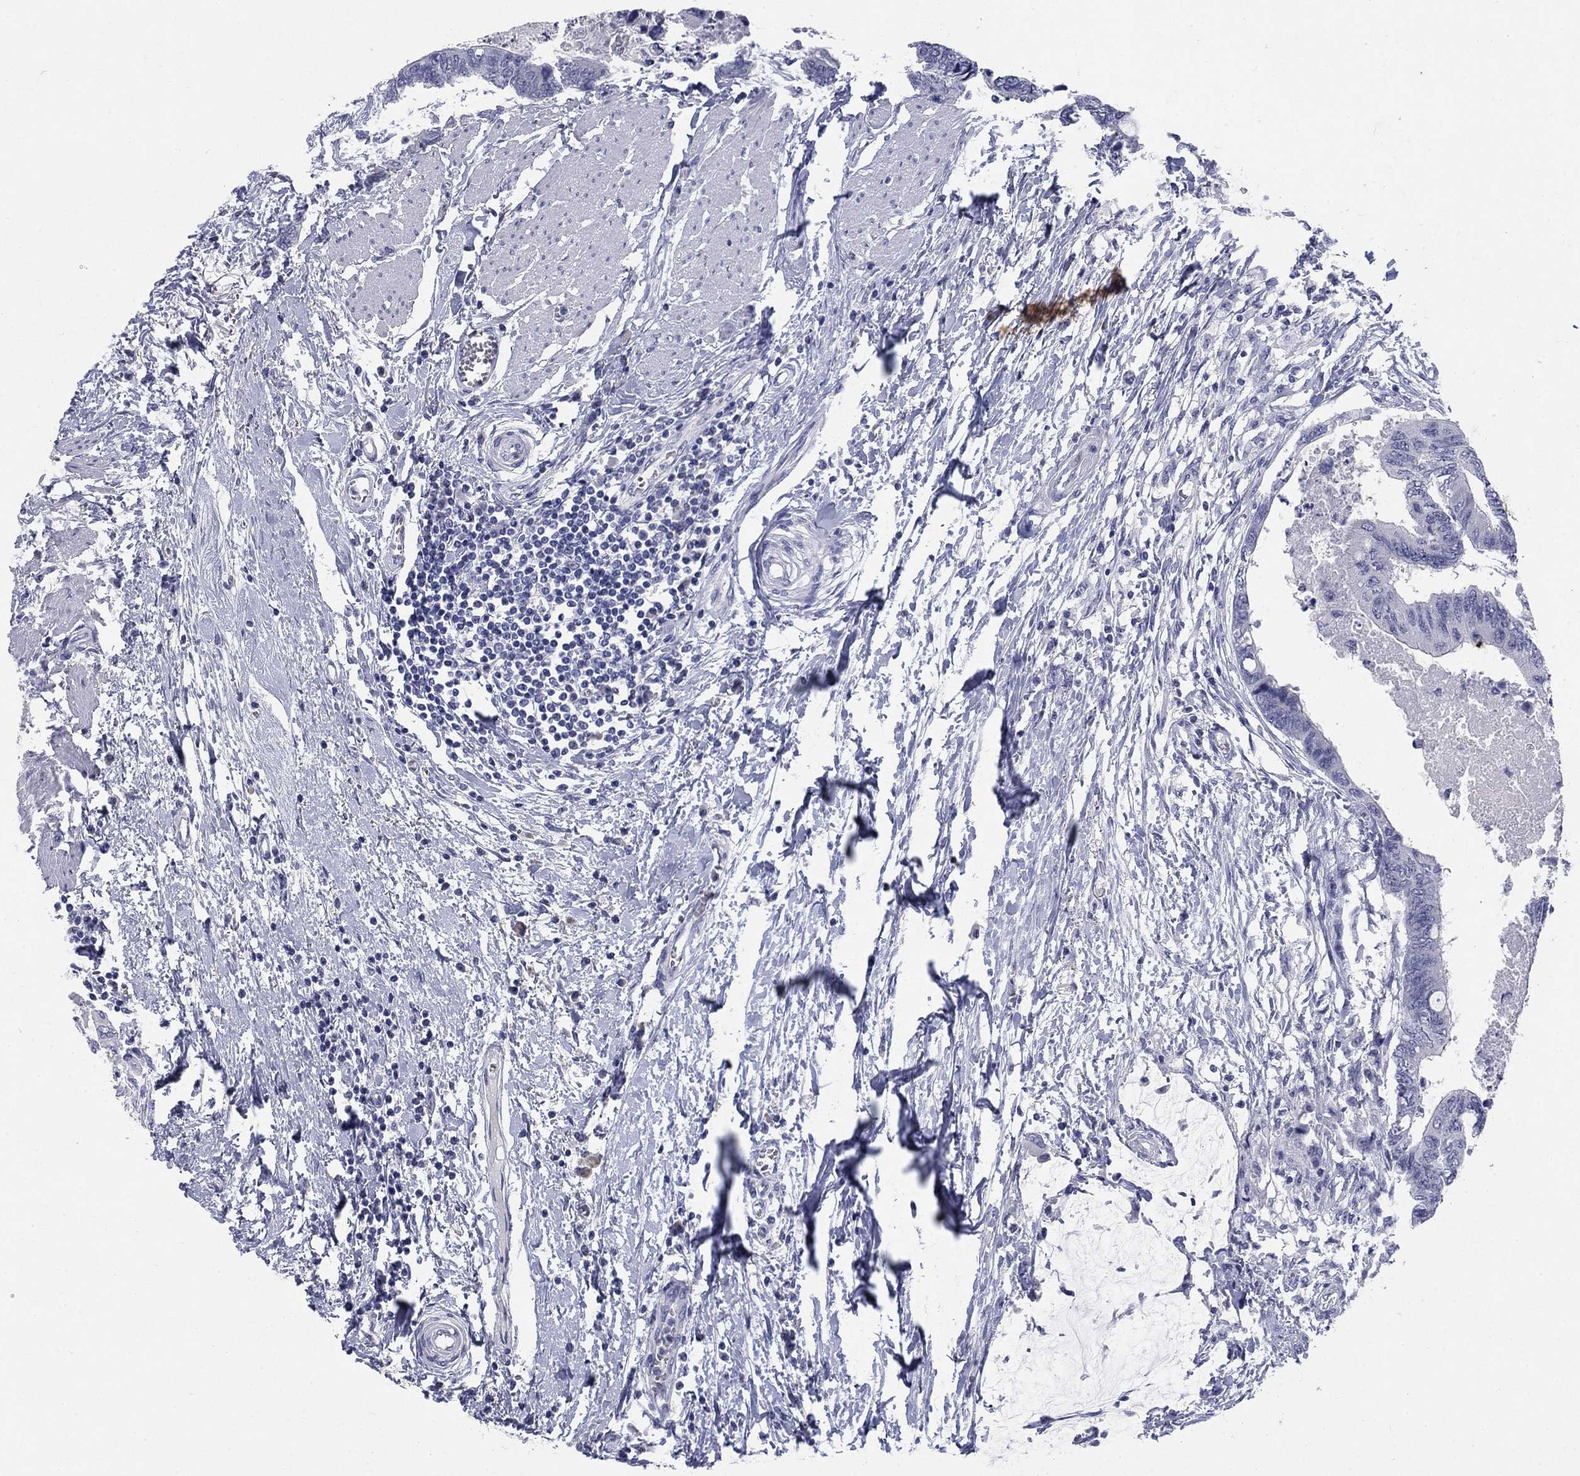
{"staining": {"intensity": "negative", "quantity": "none", "location": "none"}, "tissue": "colorectal cancer", "cell_type": "Tumor cells", "image_type": "cancer", "snomed": [{"axis": "morphology", "description": "Normal tissue, NOS"}, {"axis": "morphology", "description": "Adenocarcinoma, NOS"}, {"axis": "topography", "description": "Rectum"}, {"axis": "topography", "description": "Peripheral nerve tissue"}], "caption": "The IHC photomicrograph has no significant staining in tumor cells of colorectal adenocarcinoma tissue. (DAB IHC with hematoxylin counter stain).", "gene": "ELAVL4", "patient": {"sex": "male", "age": 92}}